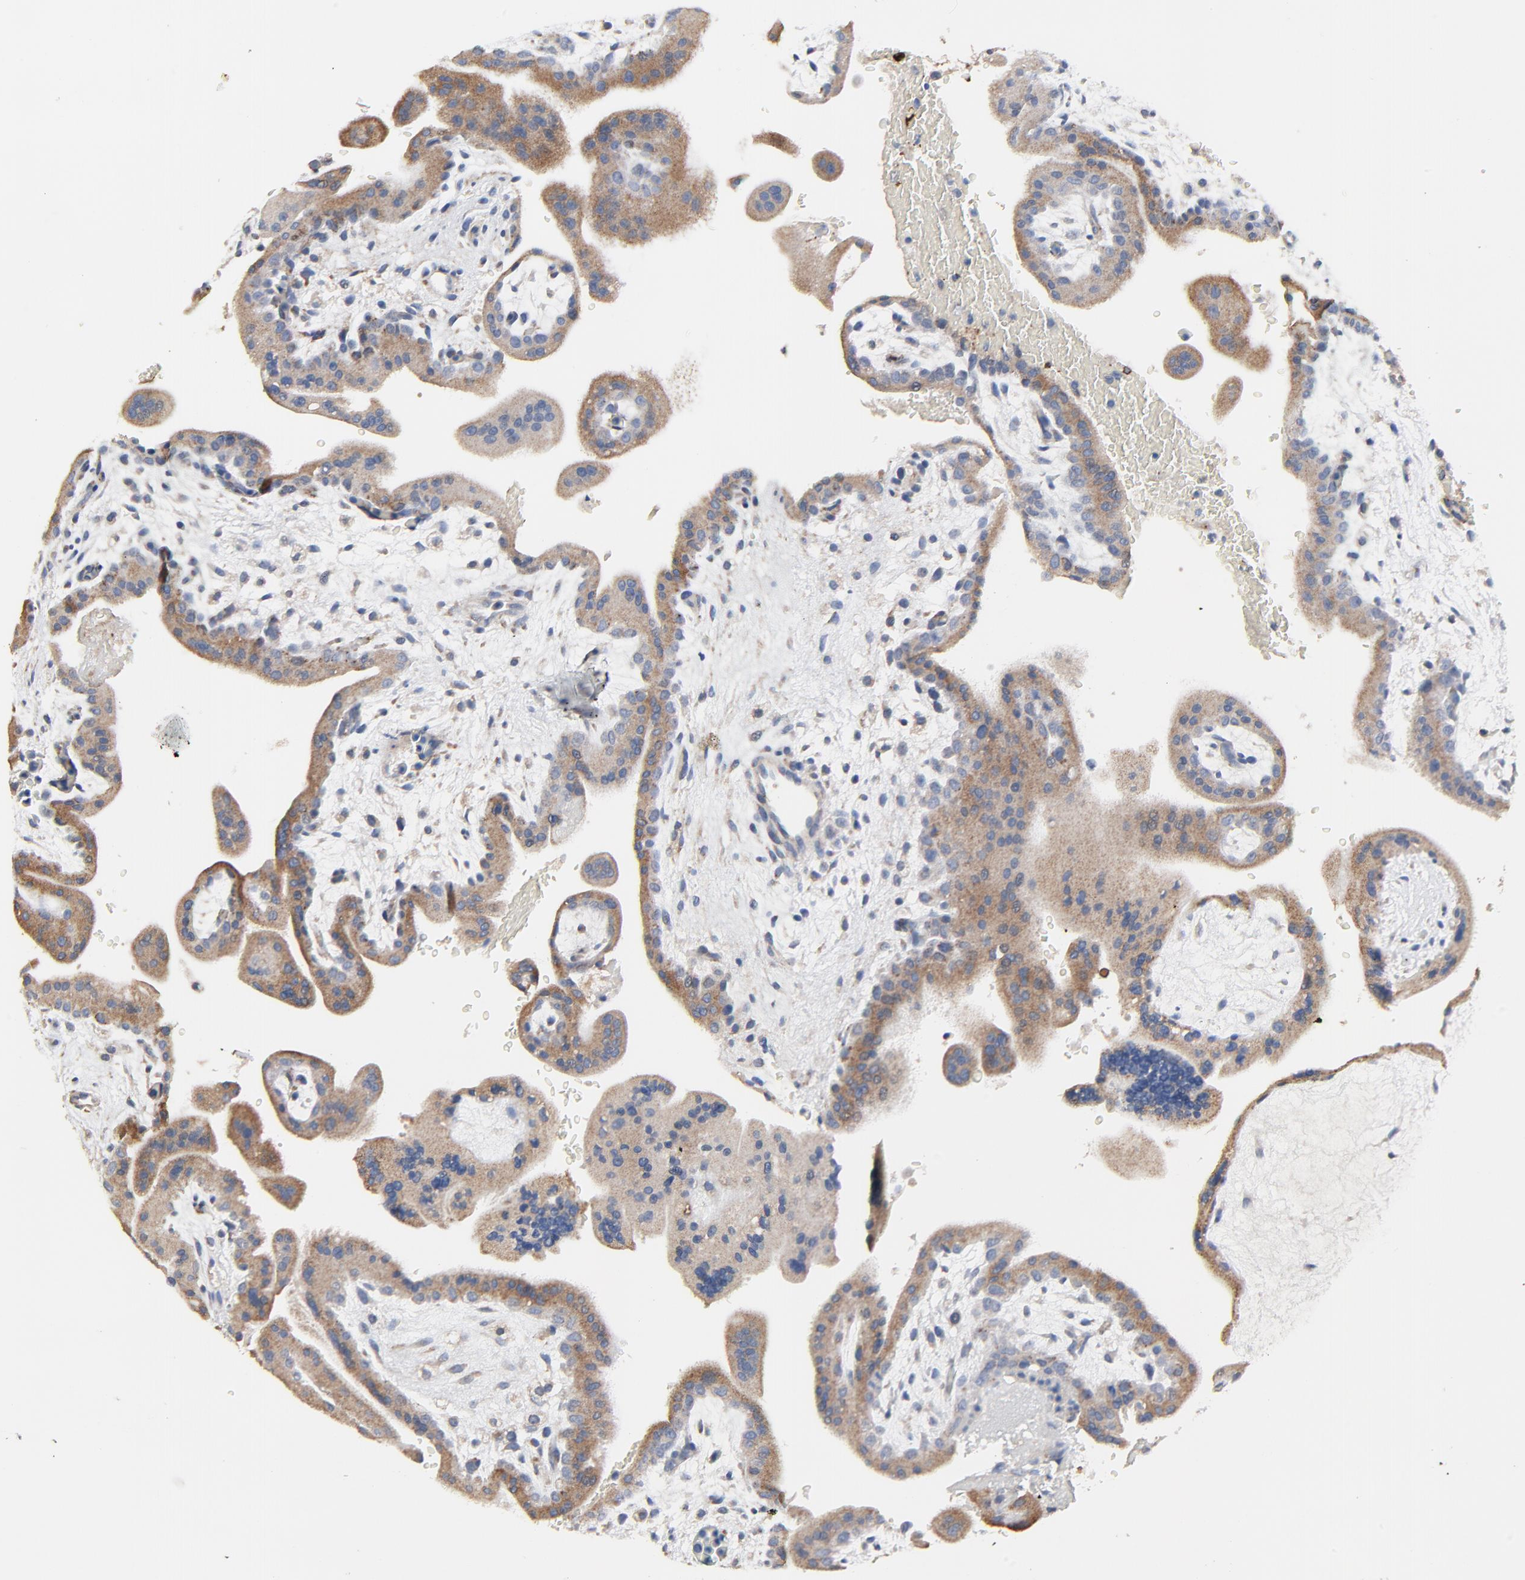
{"staining": {"intensity": "moderate", "quantity": ">75%", "location": "cytoplasmic/membranous"}, "tissue": "placenta", "cell_type": "Trophoblastic cells", "image_type": "normal", "snomed": [{"axis": "morphology", "description": "Normal tissue, NOS"}, {"axis": "topography", "description": "Placenta"}], "caption": "Immunohistochemical staining of benign human placenta reveals >75% levels of moderate cytoplasmic/membranous protein staining in approximately >75% of trophoblastic cells. Nuclei are stained in blue.", "gene": "SKAP1", "patient": {"sex": "female", "age": 35}}